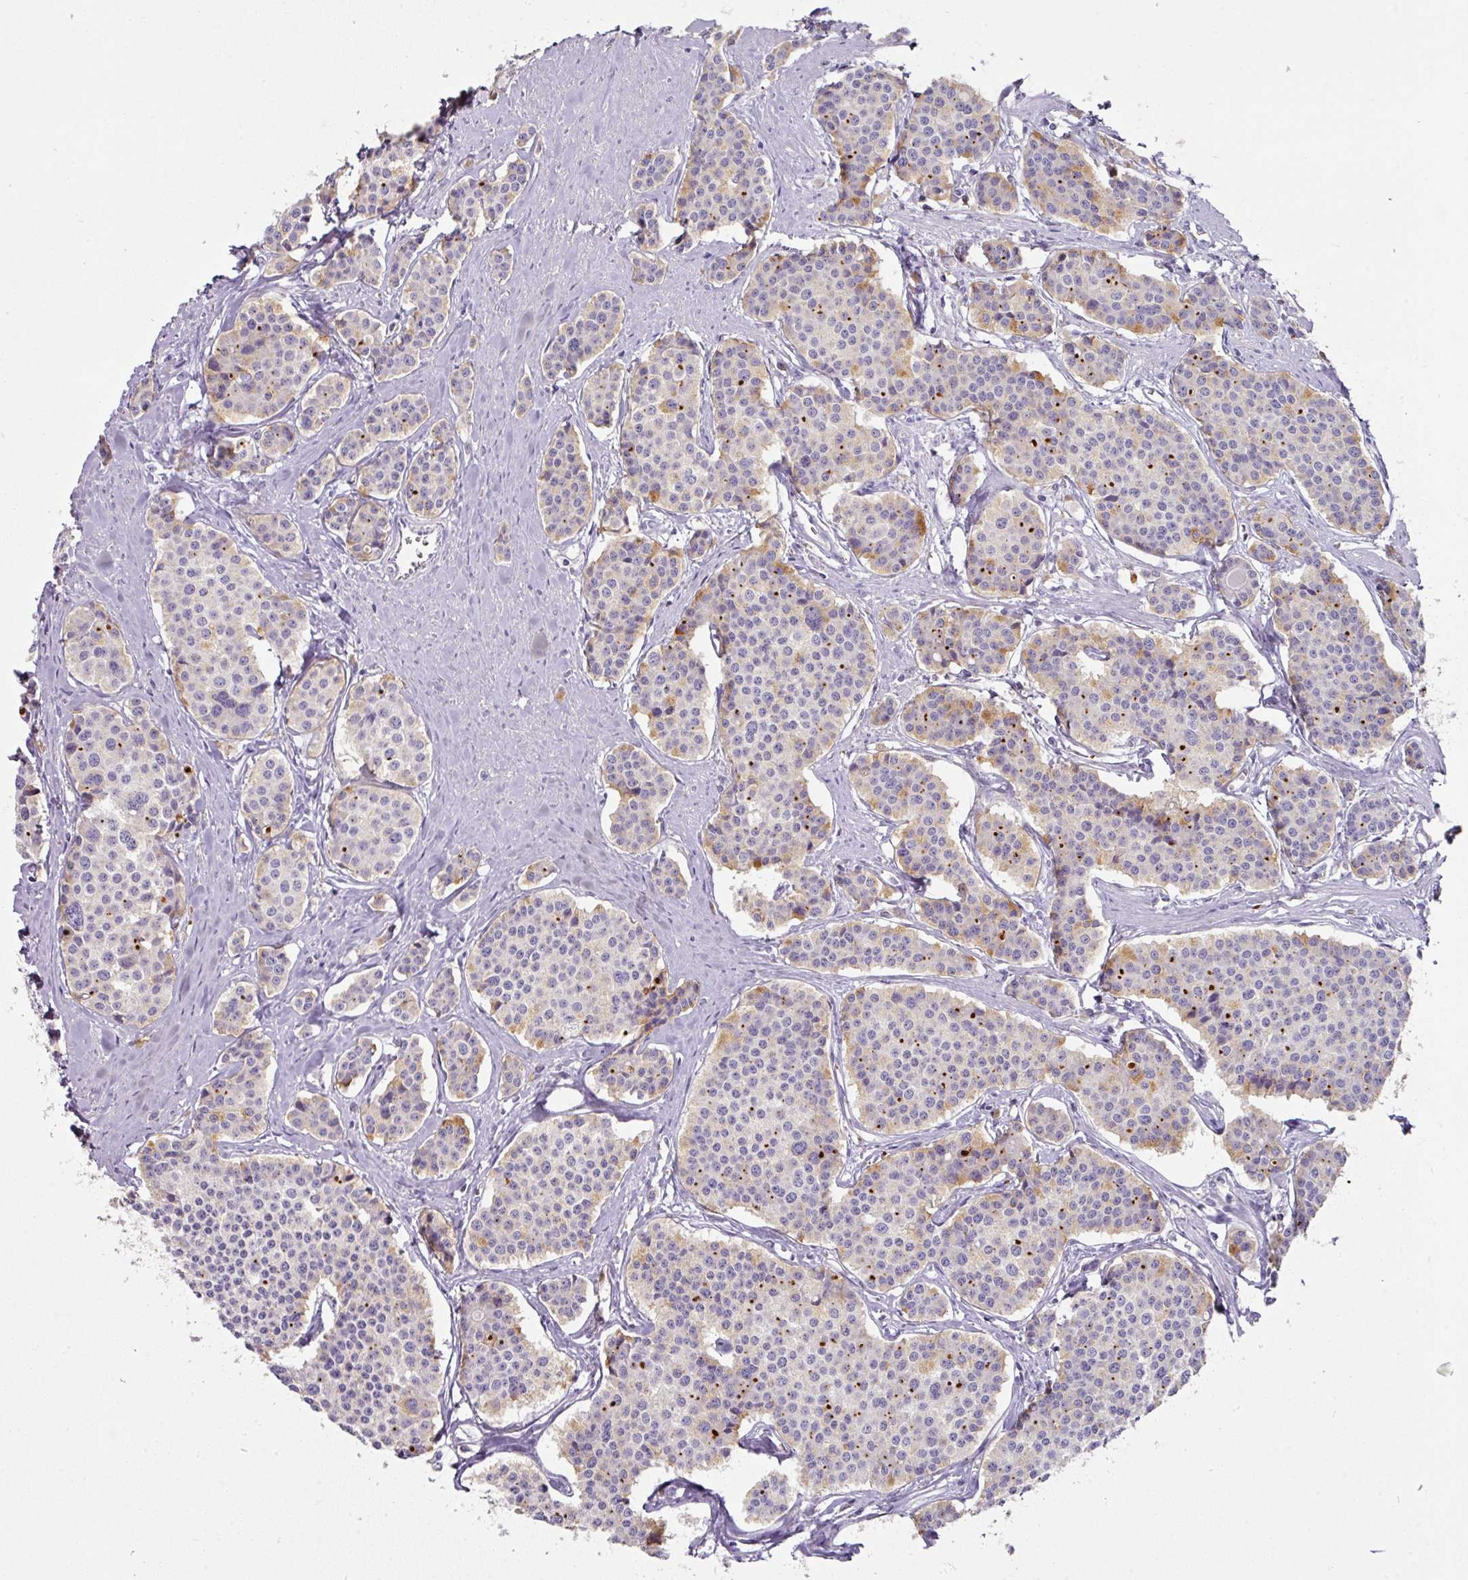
{"staining": {"intensity": "moderate", "quantity": "<25%", "location": "cytoplasmic/membranous"}, "tissue": "carcinoid", "cell_type": "Tumor cells", "image_type": "cancer", "snomed": [{"axis": "morphology", "description": "Carcinoid, malignant, NOS"}, {"axis": "topography", "description": "Small intestine"}], "caption": "High-power microscopy captured an immunohistochemistry photomicrograph of carcinoid, revealing moderate cytoplasmic/membranous expression in about <25% of tumor cells.", "gene": "CCZ1", "patient": {"sex": "male", "age": 60}}